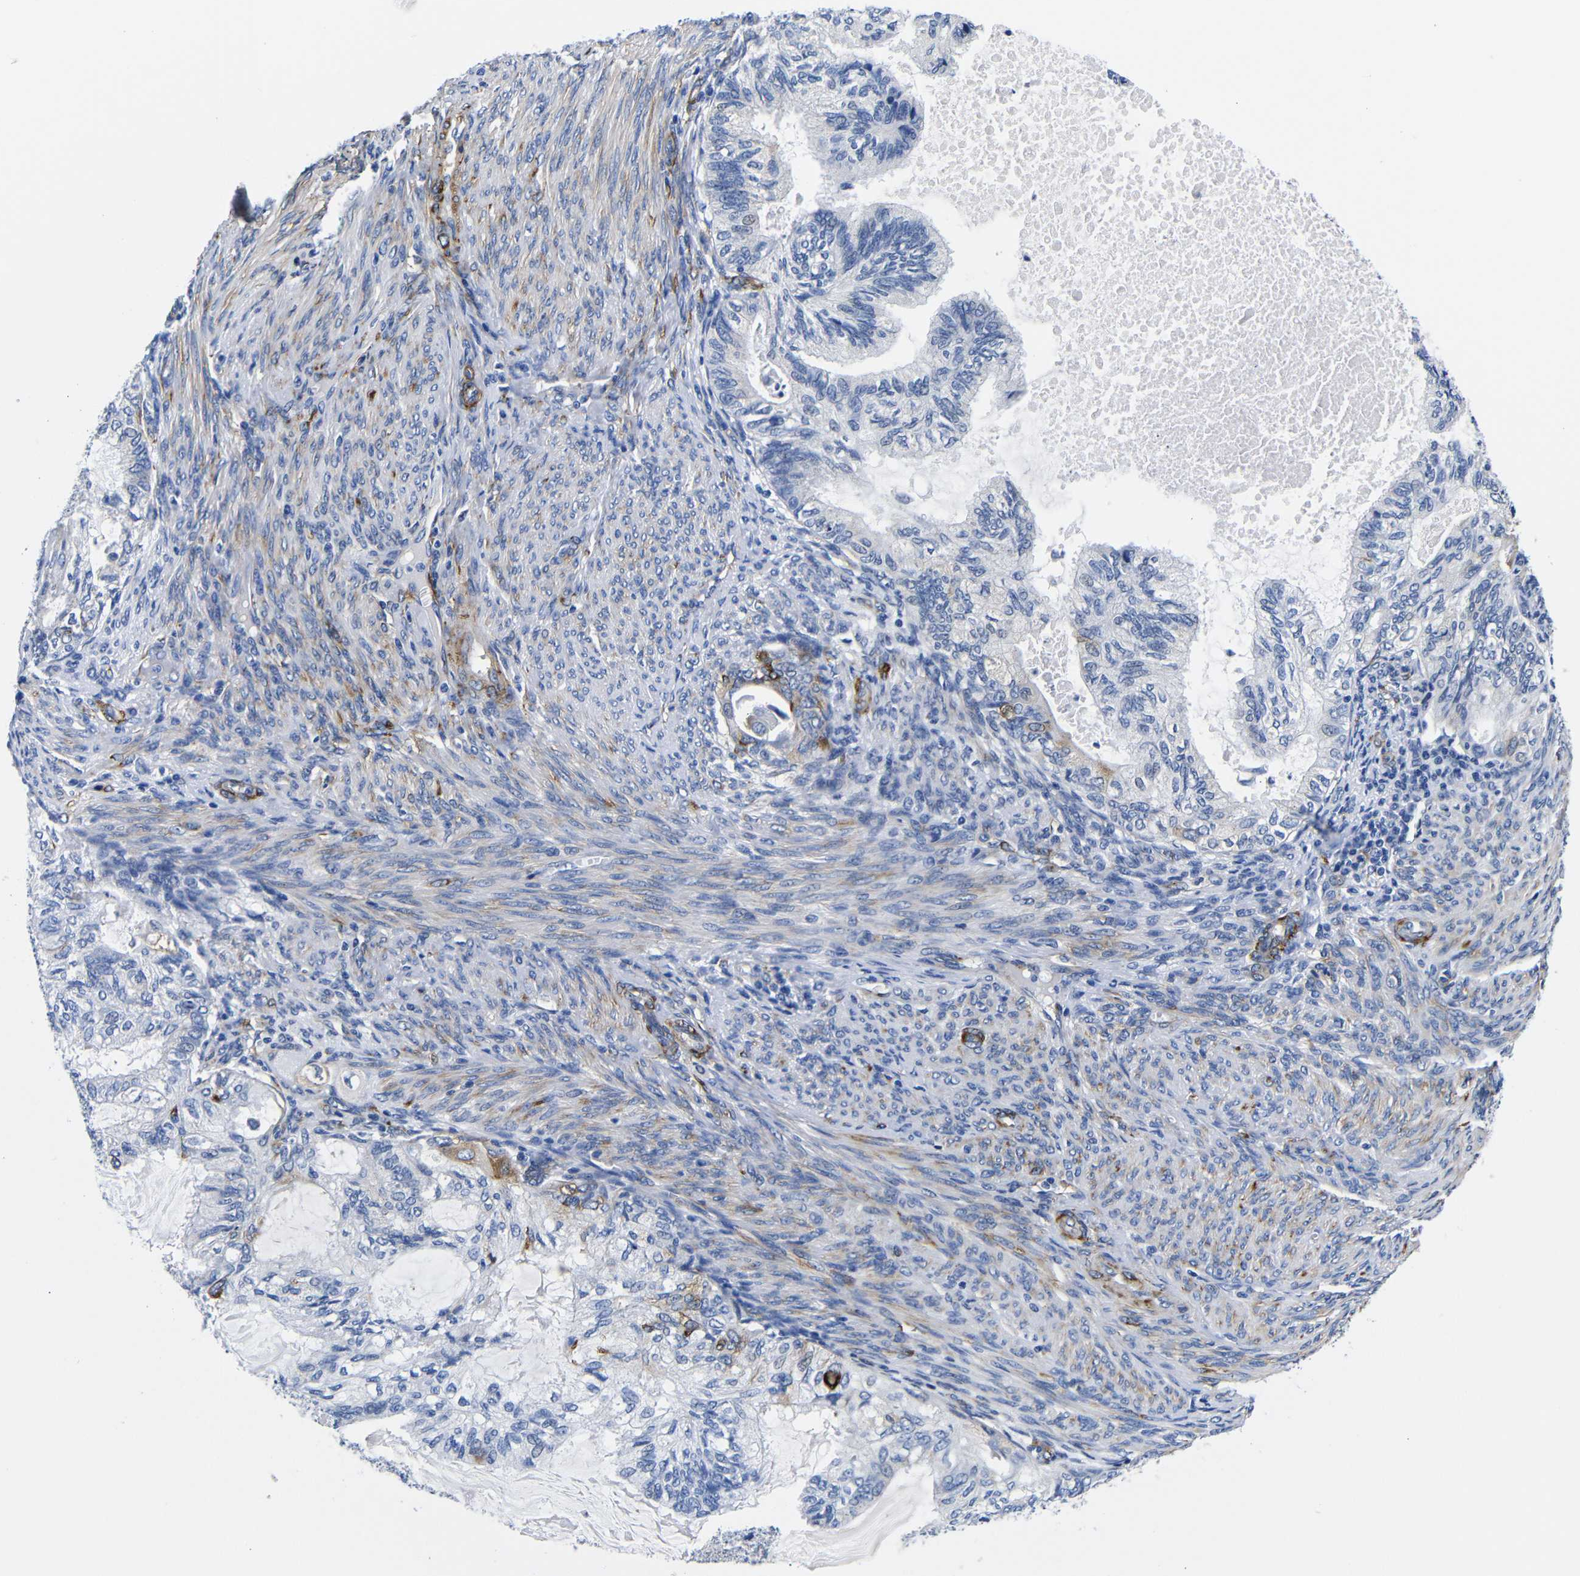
{"staining": {"intensity": "negative", "quantity": "none", "location": "none"}, "tissue": "cervical cancer", "cell_type": "Tumor cells", "image_type": "cancer", "snomed": [{"axis": "morphology", "description": "Normal tissue, NOS"}, {"axis": "morphology", "description": "Adenocarcinoma, NOS"}, {"axis": "topography", "description": "Cervix"}, {"axis": "topography", "description": "Endometrium"}], "caption": "IHC histopathology image of neoplastic tissue: human cervical cancer (adenocarcinoma) stained with DAB reveals no significant protein expression in tumor cells.", "gene": "LRIG1", "patient": {"sex": "female", "age": 86}}